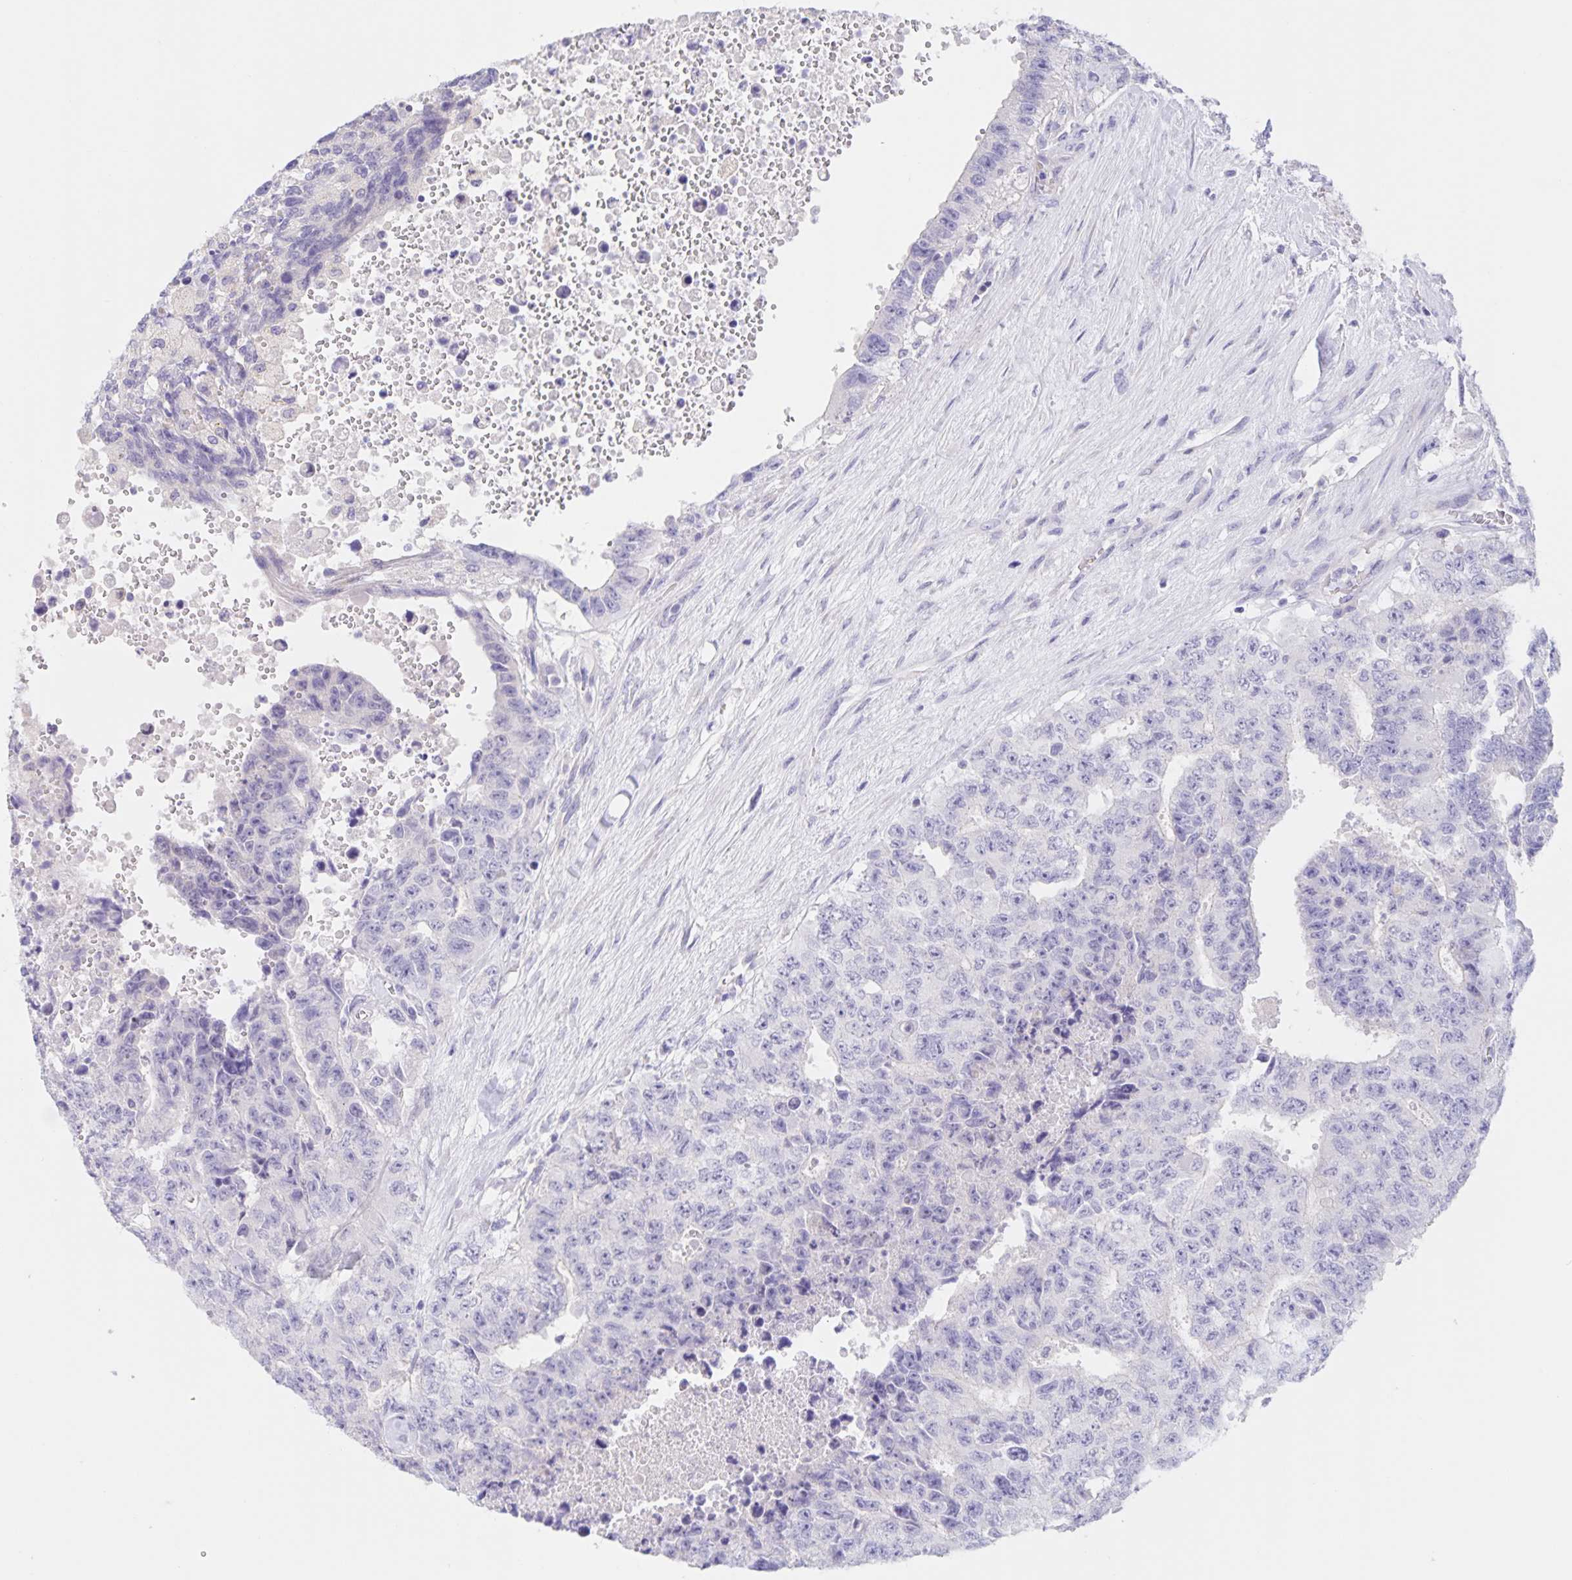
{"staining": {"intensity": "negative", "quantity": "none", "location": "none"}, "tissue": "testis cancer", "cell_type": "Tumor cells", "image_type": "cancer", "snomed": [{"axis": "morphology", "description": "Carcinoma, Embryonal, NOS"}, {"axis": "topography", "description": "Testis"}], "caption": "Immunohistochemistry histopathology image of neoplastic tissue: human testis cancer stained with DAB (3,3'-diaminobenzidine) displays no significant protein expression in tumor cells.", "gene": "DMGDH", "patient": {"sex": "male", "age": 24}}